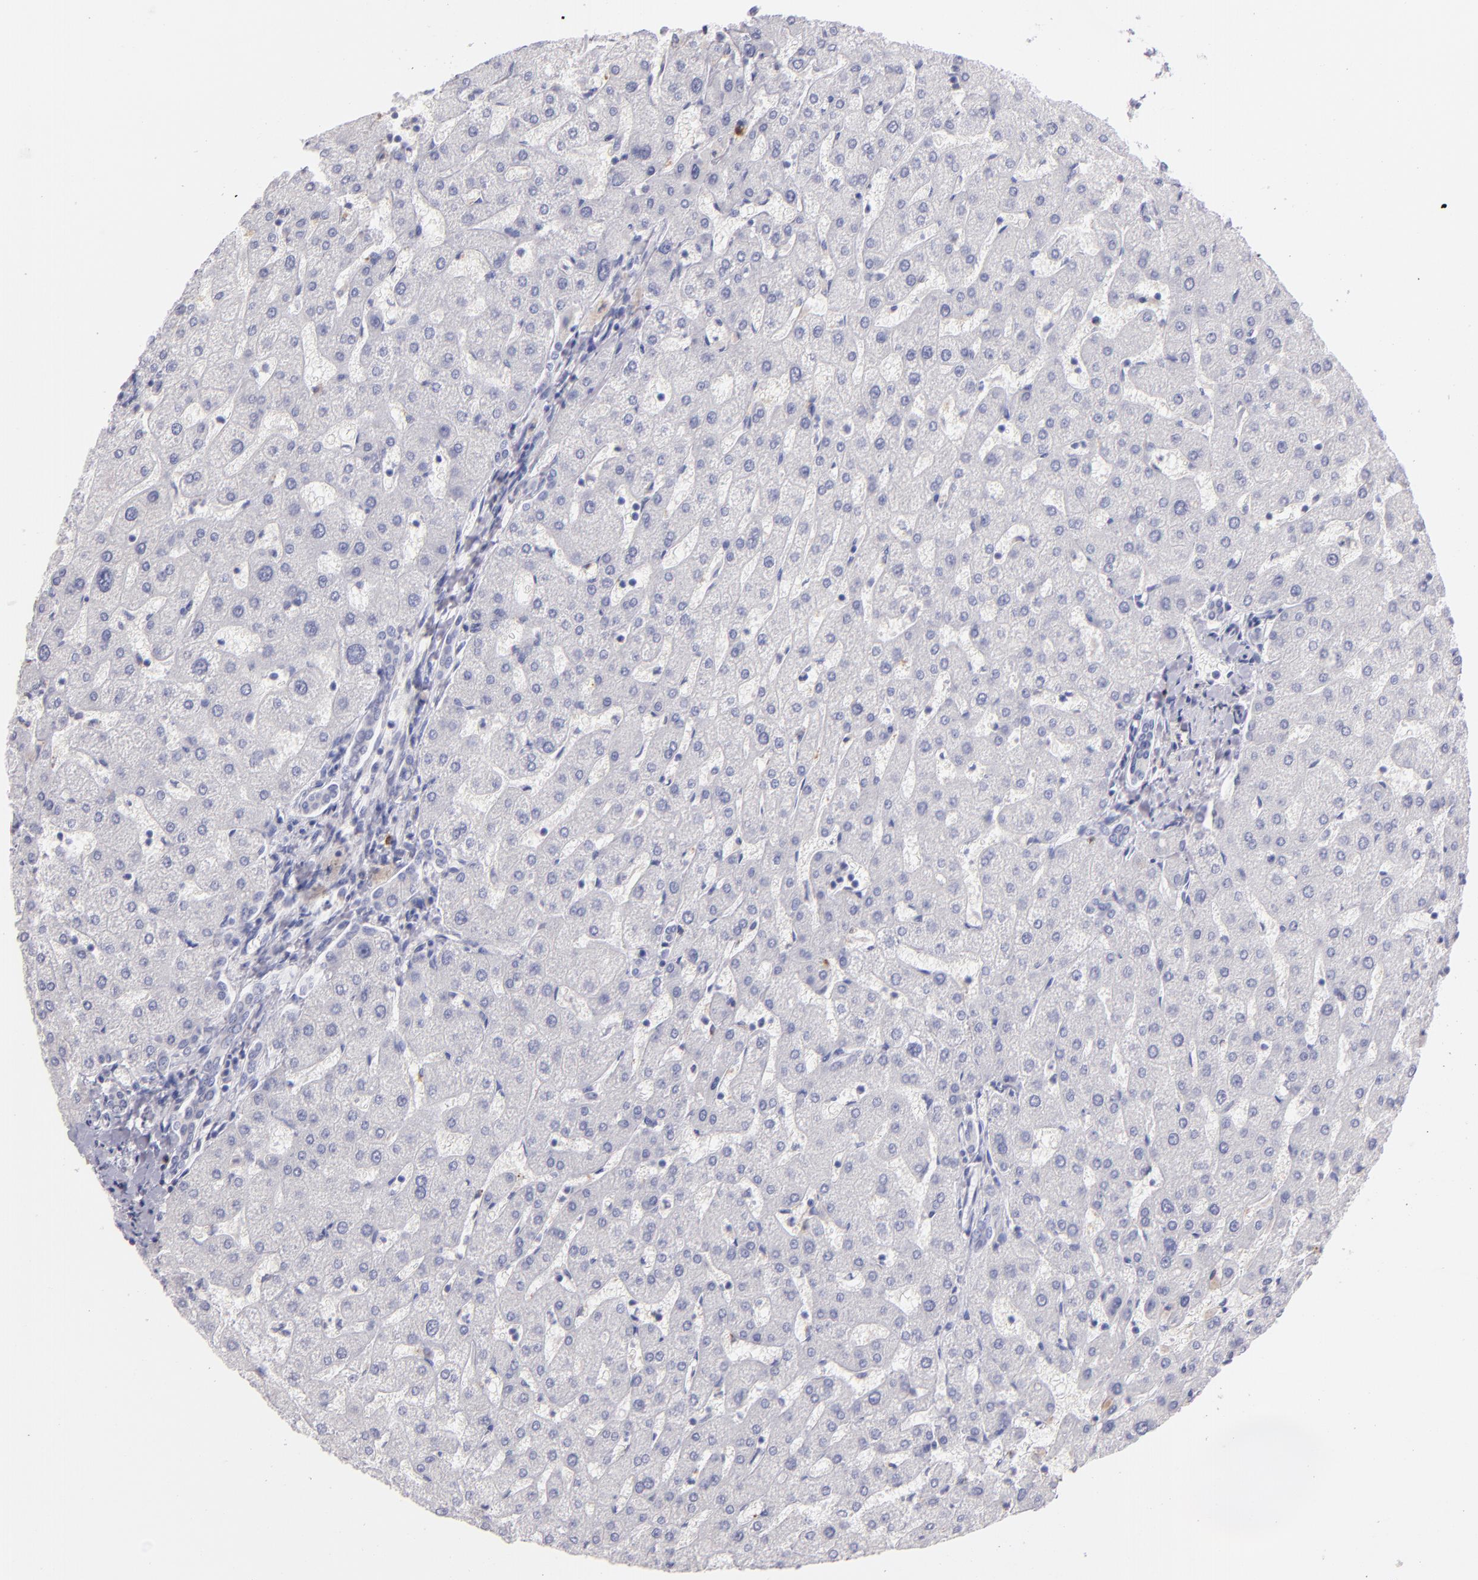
{"staining": {"intensity": "negative", "quantity": "none", "location": "none"}, "tissue": "liver", "cell_type": "Cholangiocytes", "image_type": "normal", "snomed": [{"axis": "morphology", "description": "Normal tissue, NOS"}, {"axis": "topography", "description": "Liver"}], "caption": "A photomicrograph of liver stained for a protein reveals no brown staining in cholangiocytes. (Stains: DAB (3,3'-diaminobenzidine) IHC with hematoxylin counter stain, Microscopy: brightfield microscopy at high magnification).", "gene": "IL2RA", "patient": {"sex": "male", "age": 67}}